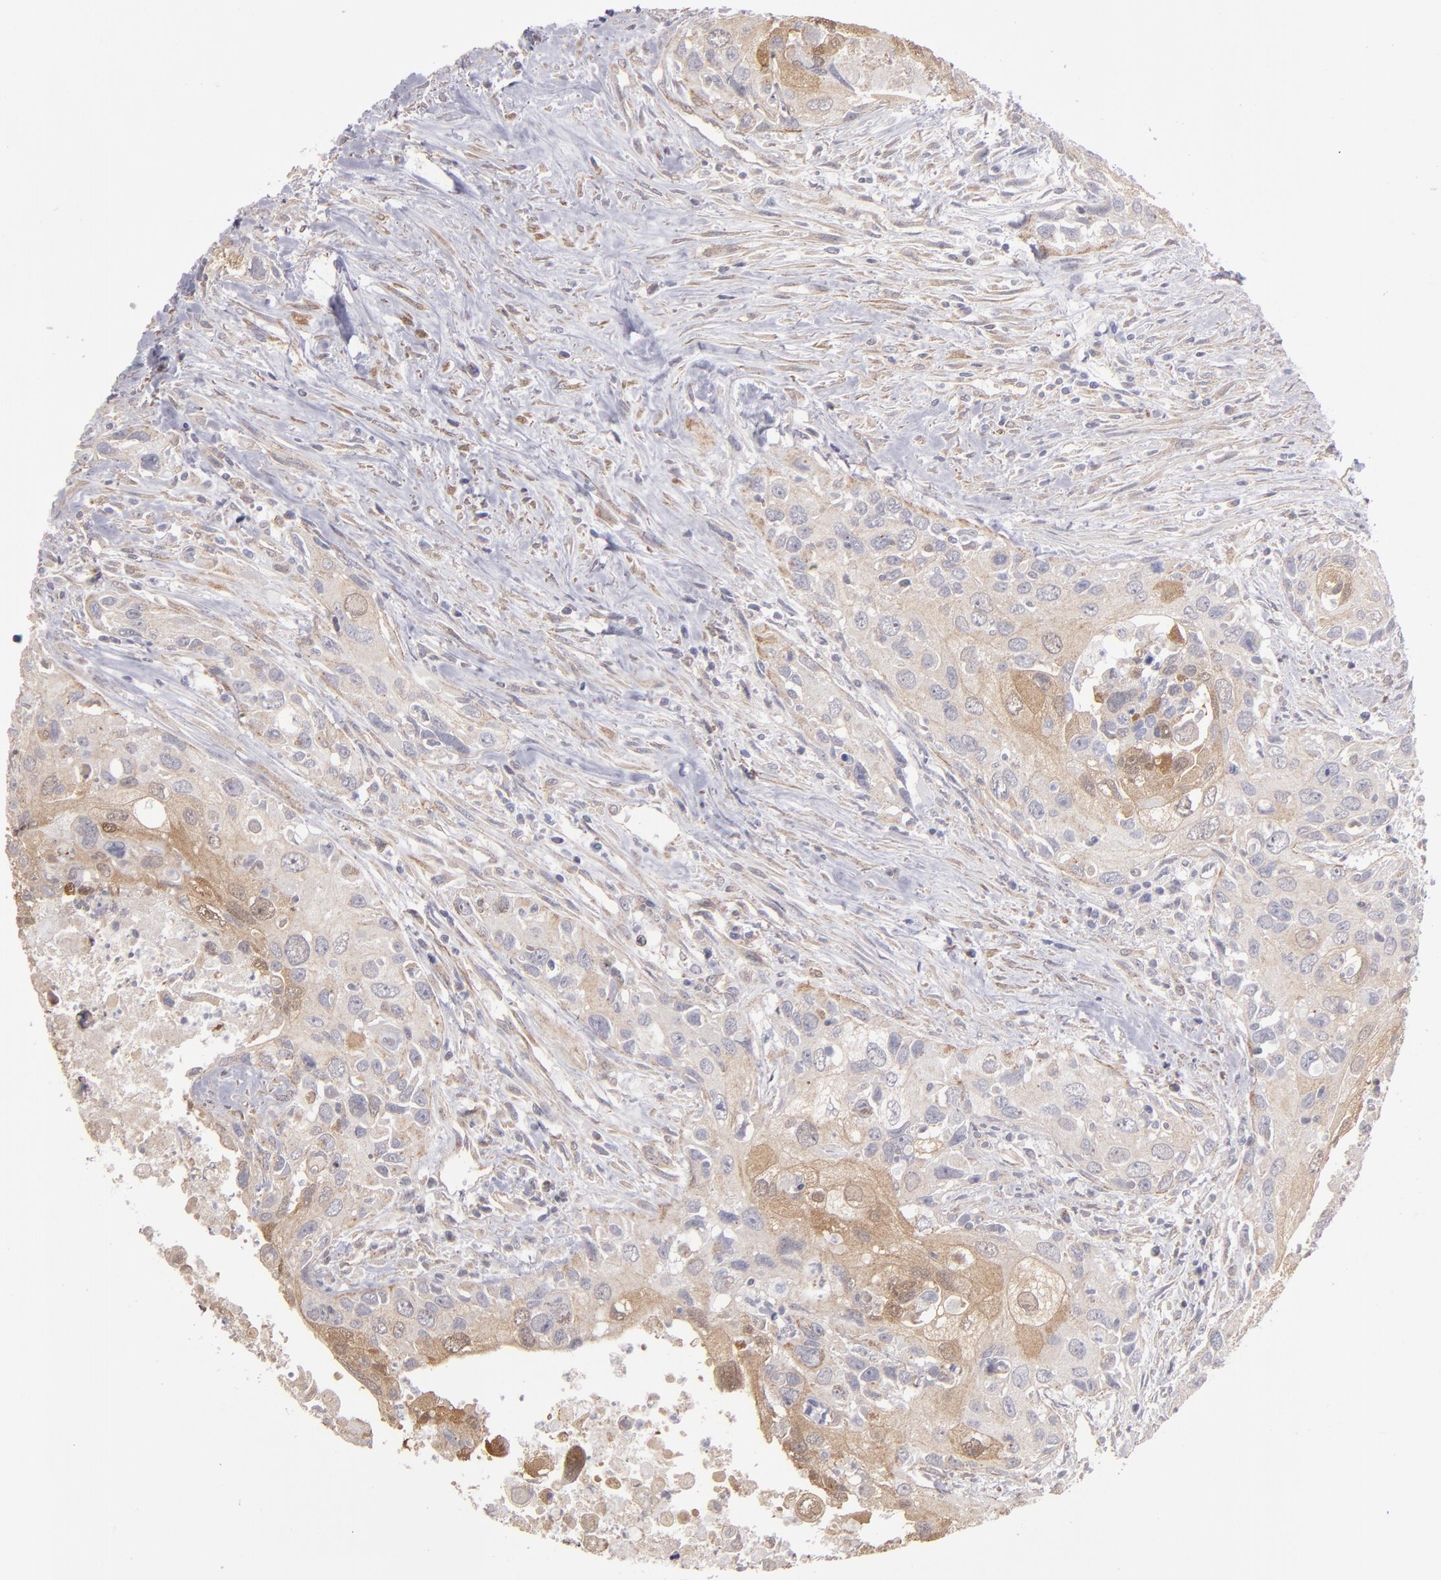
{"staining": {"intensity": "weak", "quantity": ">75%", "location": "cytoplasmic/membranous"}, "tissue": "urothelial cancer", "cell_type": "Tumor cells", "image_type": "cancer", "snomed": [{"axis": "morphology", "description": "Urothelial carcinoma, High grade"}, {"axis": "topography", "description": "Urinary bladder"}], "caption": "A brown stain highlights weak cytoplasmic/membranous positivity of a protein in urothelial cancer tumor cells.", "gene": "NDRG2", "patient": {"sex": "male", "age": 71}}